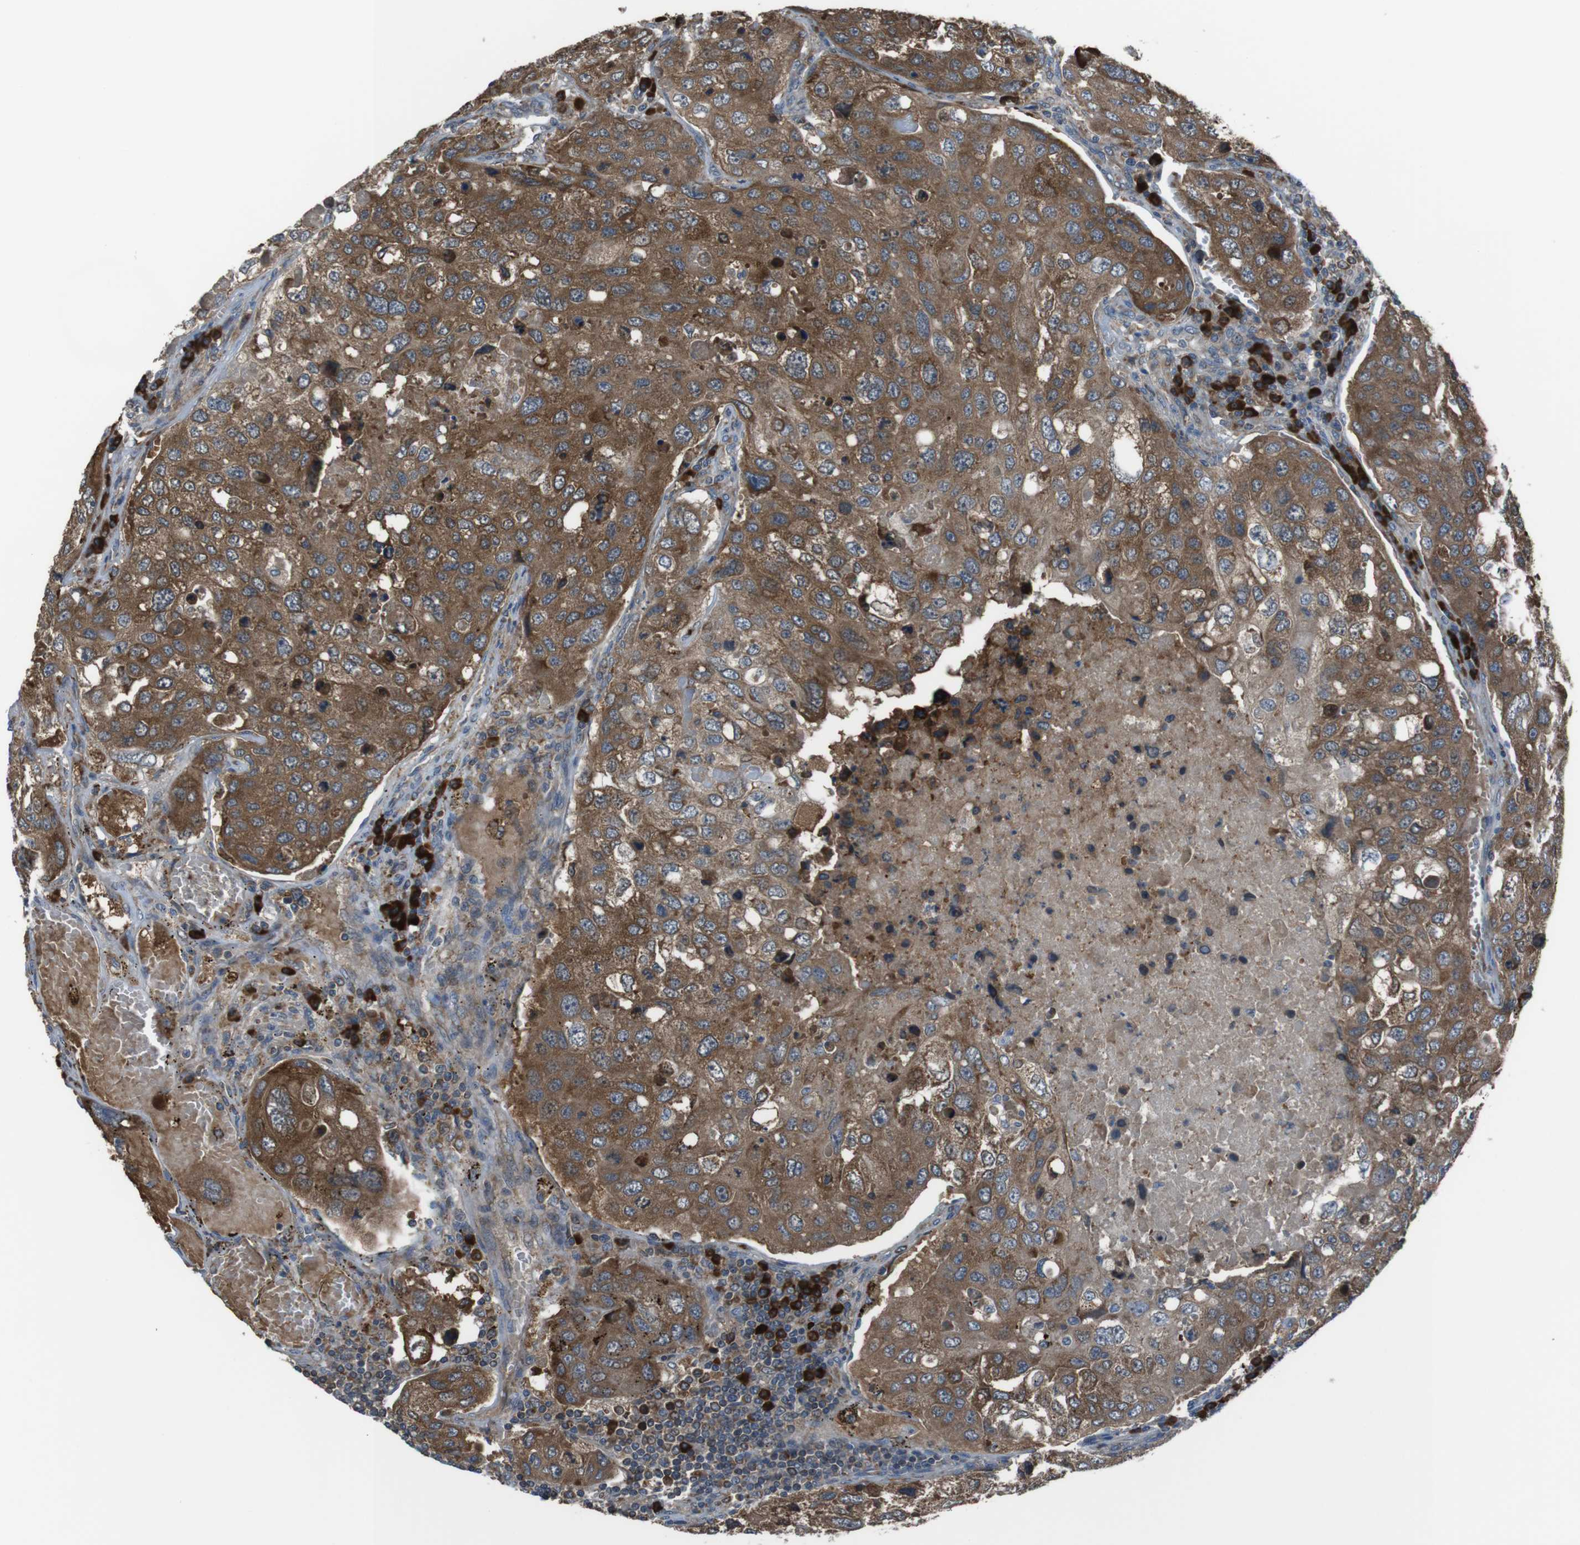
{"staining": {"intensity": "moderate", "quantity": ">75%", "location": "cytoplasmic/membranous"}, "tissue": "urothelial cancer", "cell_type": "Tumor cells", "image_type": "cancer", "snomed": [{"axis": "morphology", "description": "Urothelial carcinoma, High grade"}, {"axis": "topography", "description": "Lymph node"}, {"axis": "topography", "description": "Urinary bladder"}], "caption": "DAB immunohistochemical staining of urothelial cancer reveals moderate cytoplasmic/membranous protein positivity in about >75% of tumor cells. Using DAB (3,3'-diaminobenzidine) (brown) and hematoxylin (blue) stains, captured at high magnification using brightfield microscopy.", "gene": "SSR3", "patient": {"sex": "male", "age": 51}}